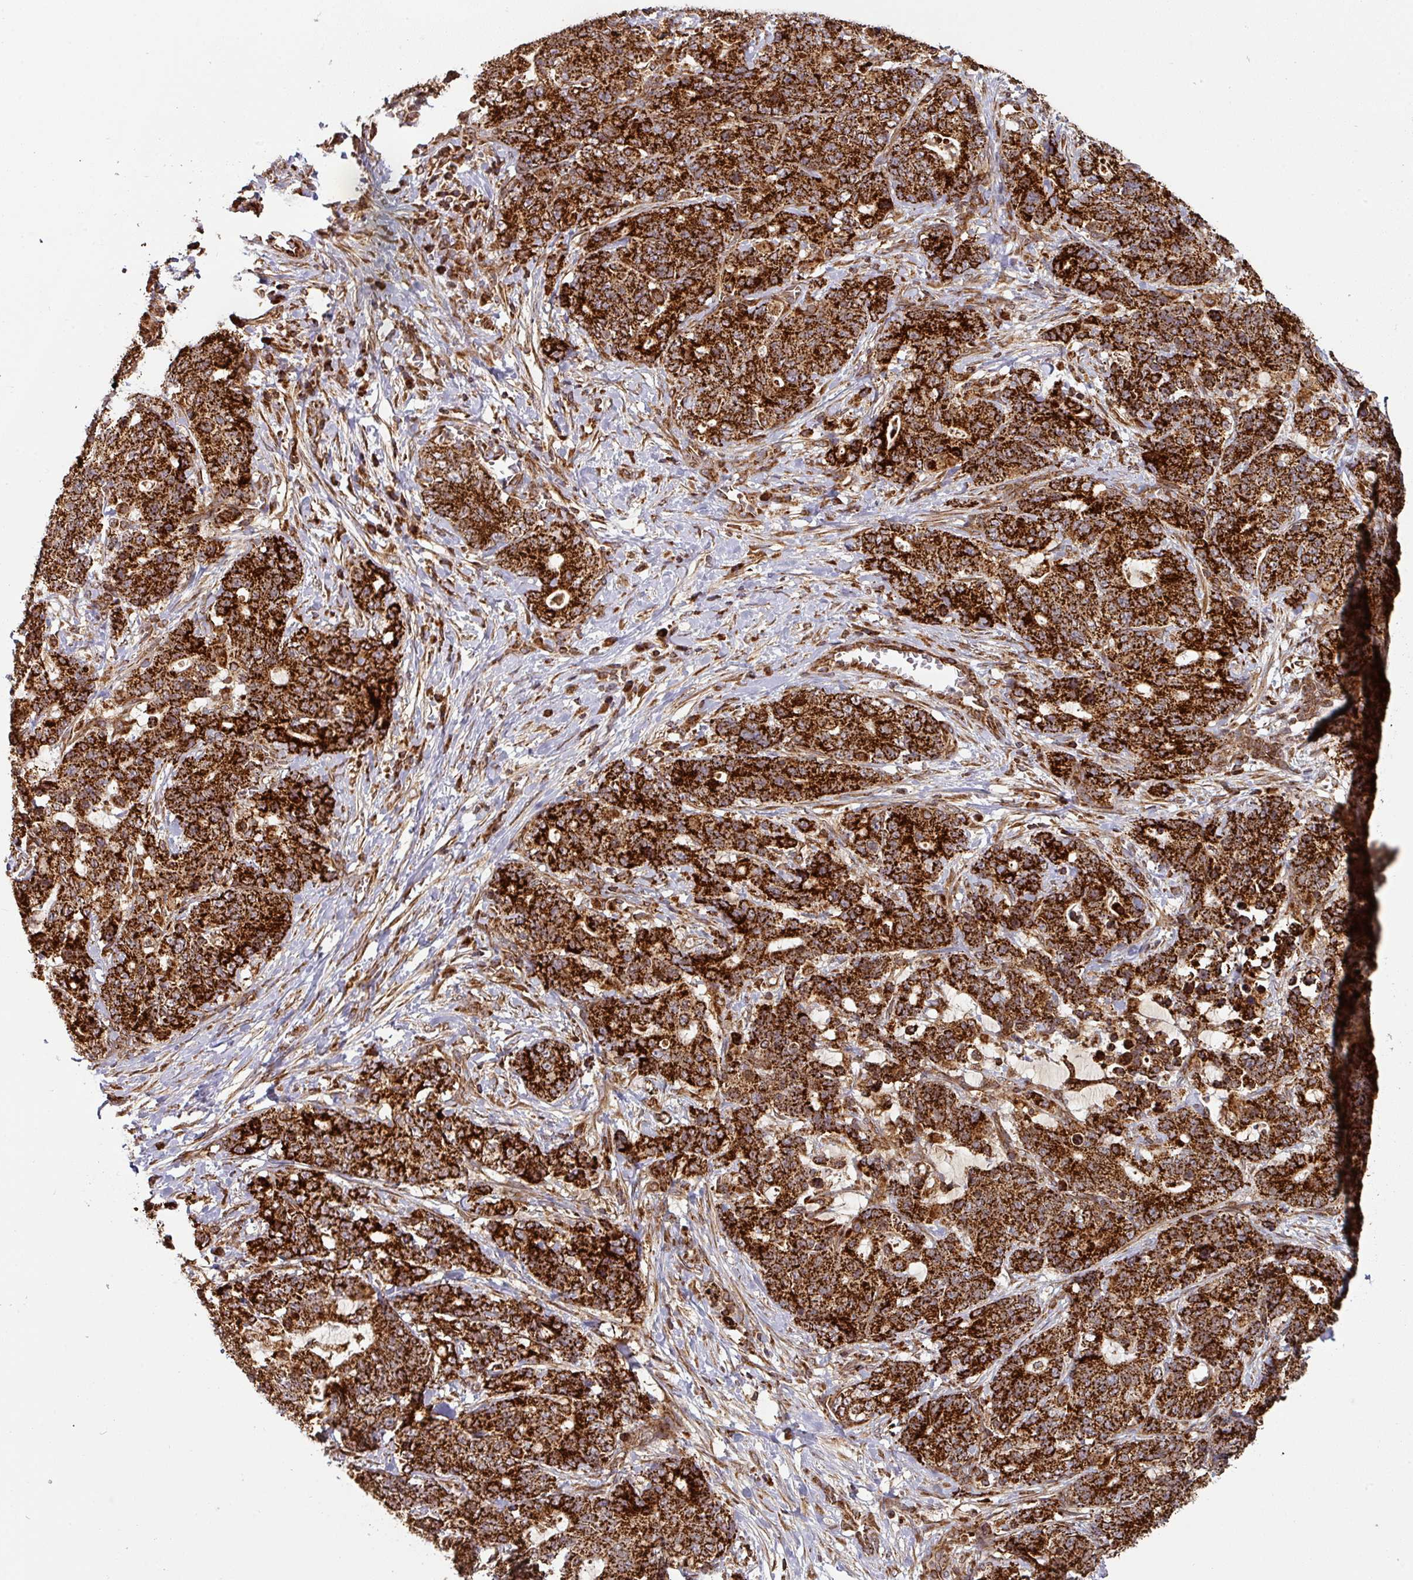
{"staining": {"intensity": "strong", "quantity": ">75%", "location": "cytoplasmic/membranous"}, "tissue": "stomach cancer", "cell_type": "Tumor cells", "image_type": "cancer", "snomed": [{"axis": "morphology", "description": "Normal tissue, NOS"}, {"axis": "morphology", "description": "Adenocarcinoma, NOS"}, {"axis": "topography", "description": "Stomach"}], "caption": "Protein staining of stomach cancer (adenocarcinoma) tissue demonstrates strong cytoplasmic/membranous positivity in approximately >75% of tumor cells. The staining was performed using DAB (3,3'-diaminobenzidine), with brown indicating positive protein expression. Nuclei are stained blue with hematoxylin.", "gene": "TRAP1", "patient": {"sex": "female", "age": 64}}